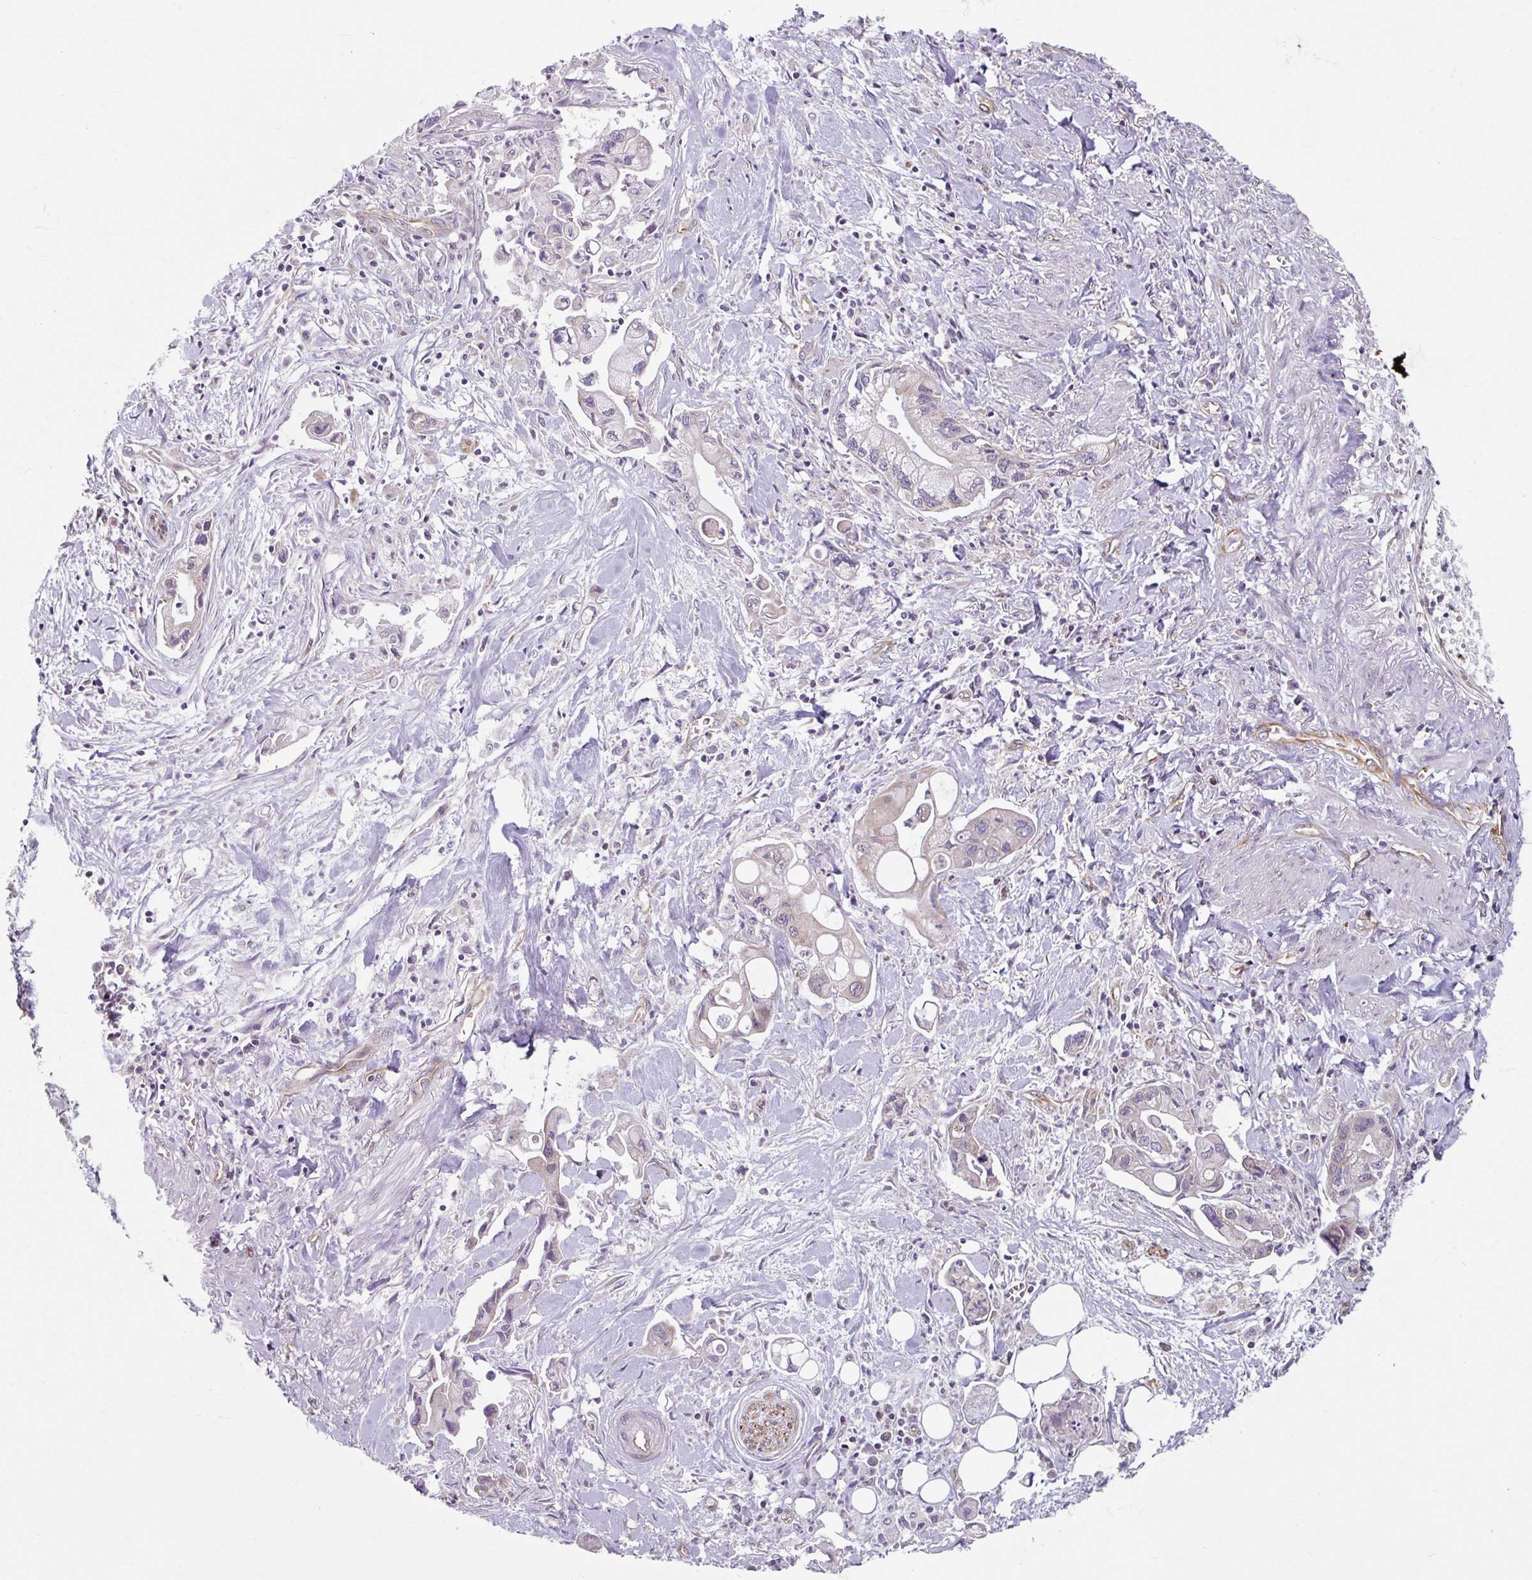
{"staining": {"intensity": "negative", "quantity": "none", "location": "none"}, "tissue": "pancreatic cancer", "cell_type": "Tumor cells", "image_type": "cancer", "snomed": [{"axis": "morphology", "description": "Adenocarcinoma, NOS"}, {"axis": "topography", "description": "Pancreas"}], "caption": "The image demonstrates no significant positivity in tumor cells of adenocarcinoma (pancreatic). Nuclei are stained in blue.", "gene": "DAAM2", "patient": {"sex": "male", "age": 61}}